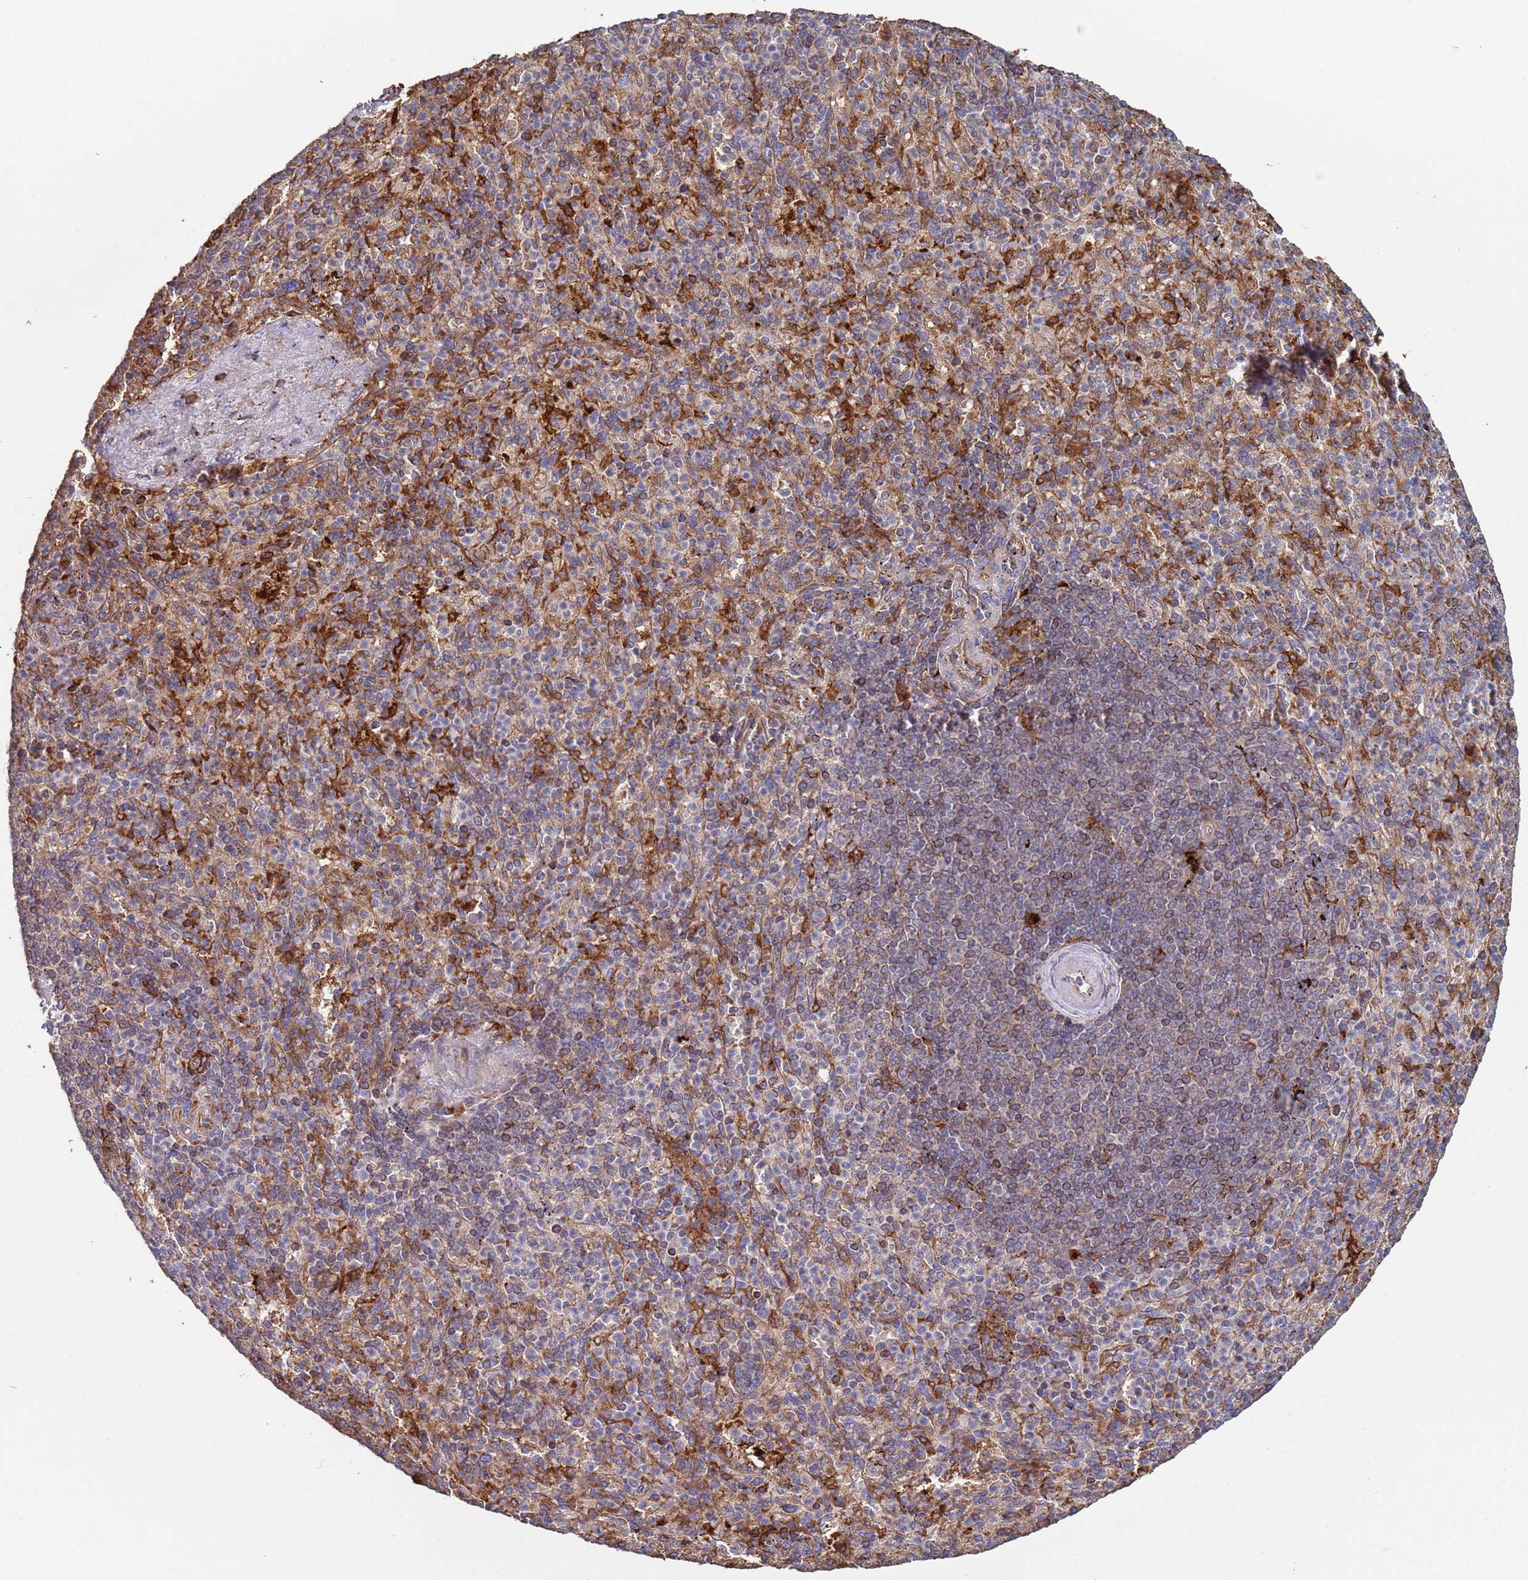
{"staining": {"intensity": "moderate", "quantity": "25%-75%", "location": "cytoplasmic/membranous"}, "tissue": "spleen", "cell_type": "Cells in red pulp", "image_type": "normal", "snomed": [{"axis": "morphology", "description": "Normal tissue, NOS"}, {"axis": "topography", "description": "Spleen"}], "caption": "Spleen stained with DAB immunohistochemistry exhibits medium levels of moderate cytoplasmic/membranous expression in about 25%-75% of cells in red pulp.", "gene": "MALRD1", "patient": {"sex": "female", "age": 74}}